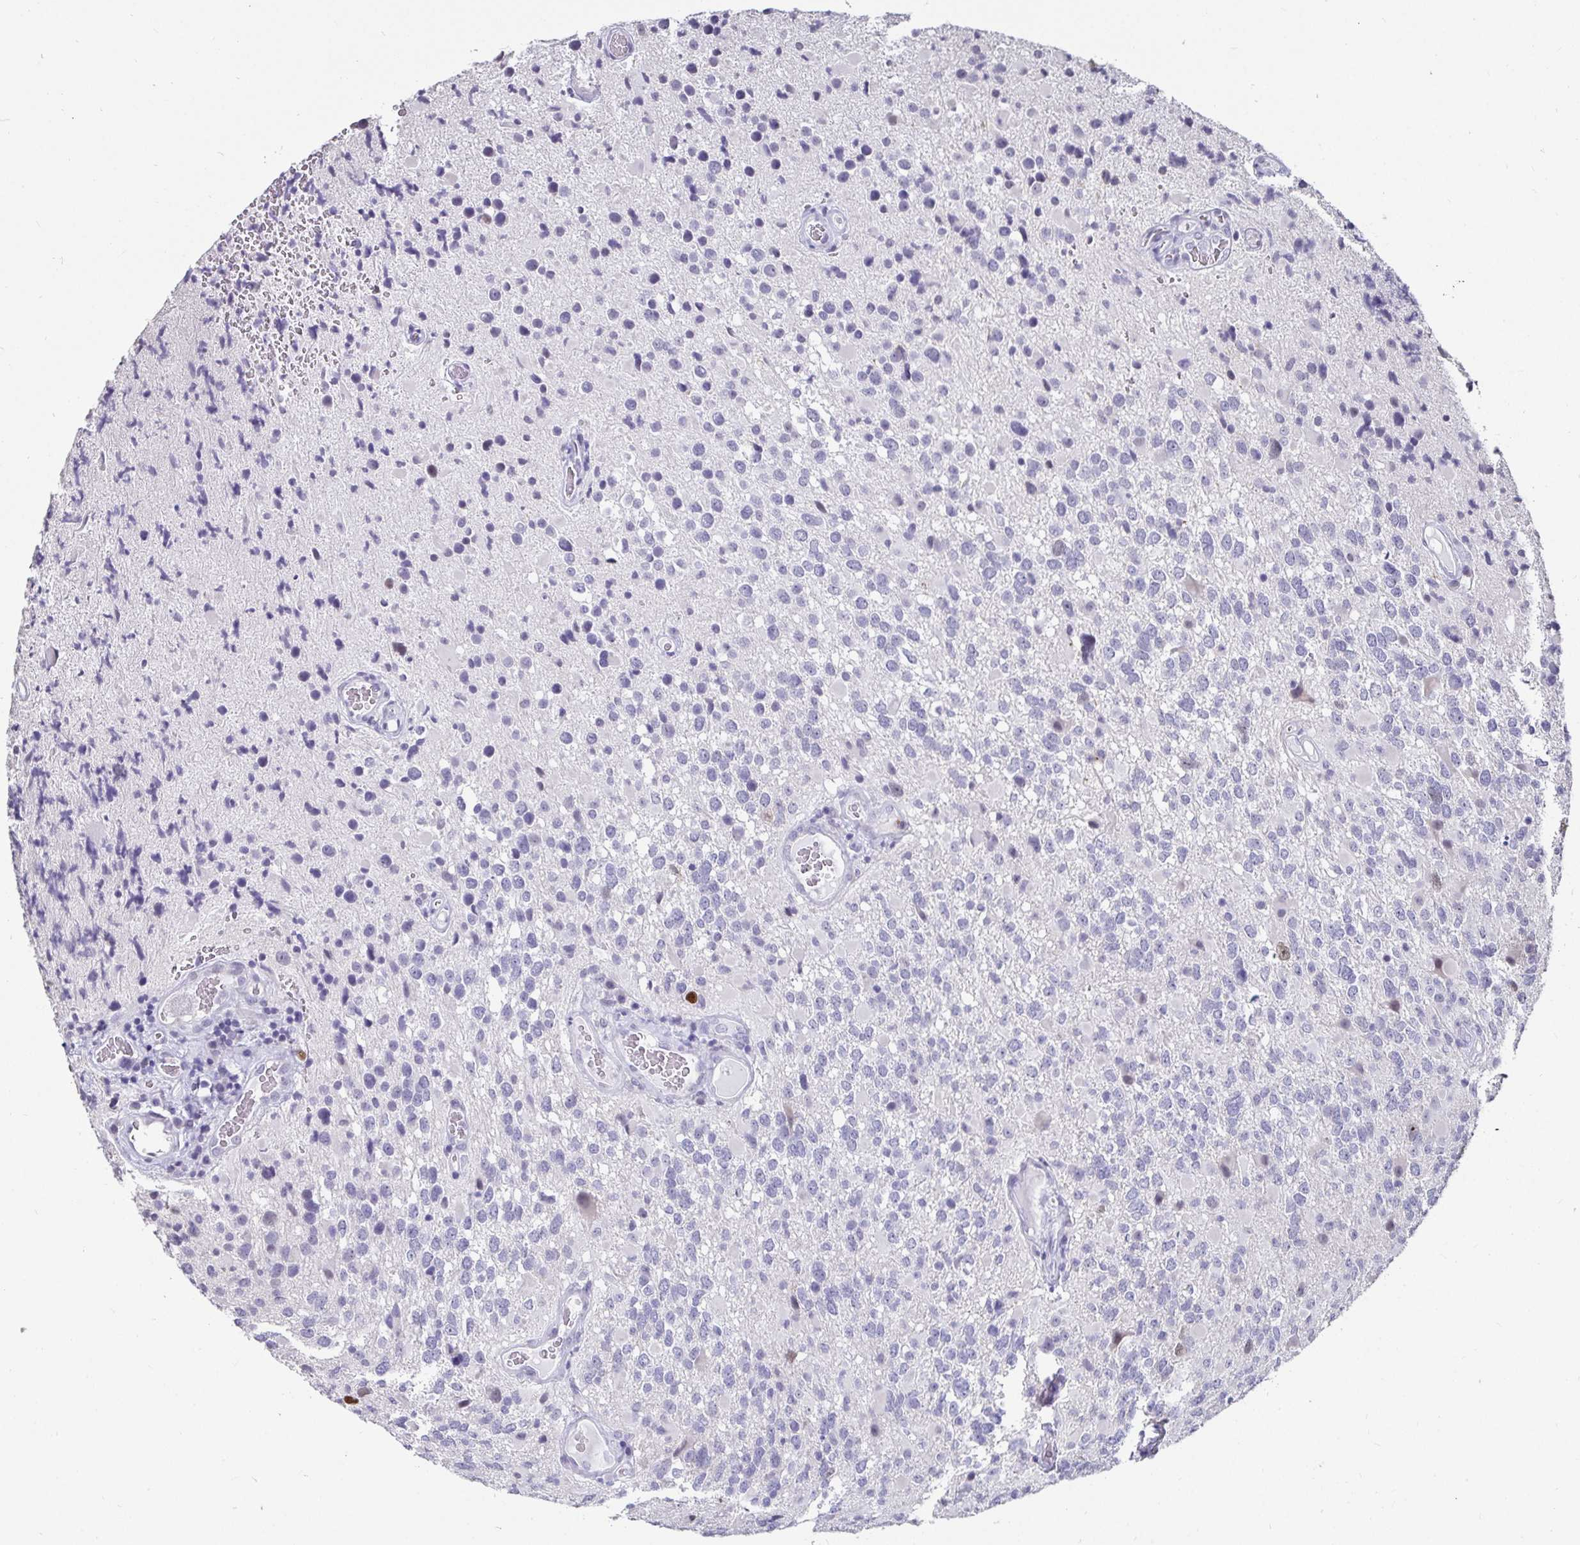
{"staining": {"intensity": "moderate", "quantity": "<25%", "location": "nuclear"}, "tissue": "glioma", "cell_type": "Tumor cells", "image_type": "cancer", "snomed": [{"axis": "morphology", "description": "Glioma, malignant, High grade"}, {"axis": "topography", "description": "Brain"}], "caption": "Brown immunohistochemical staining in malignant glioma (high-grade) shows moderate nuclear staining in approximately <25% of tumor cells.", "gene": "ANLN", "patient": {"sex": "female", "age": 40}}